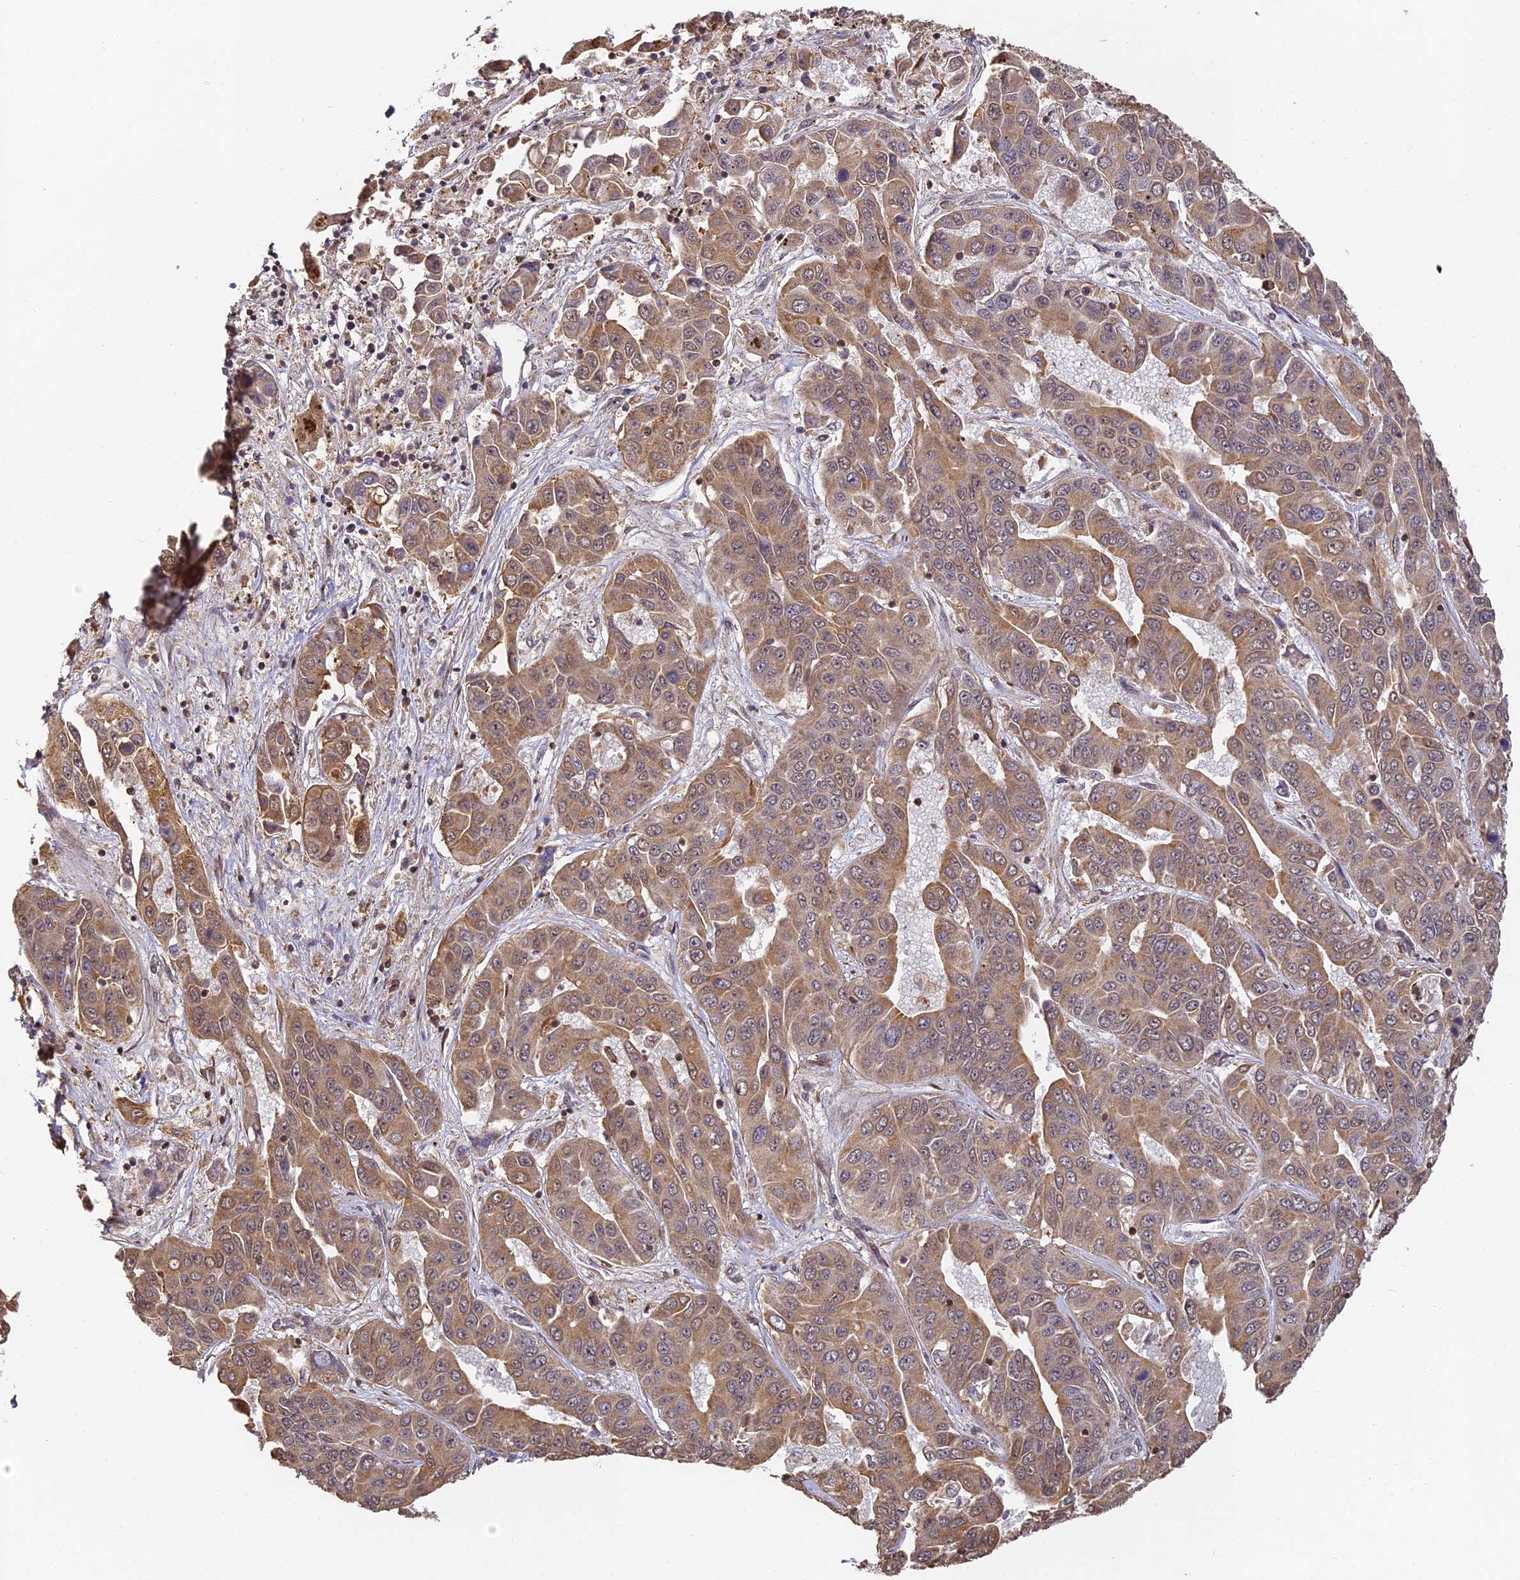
{"staining": {"intensity": "moderate", "quantity": ">75%", "location": "cytoplasmic/membranous"}, "tissue": "liver cancer", "cell_type": "Tumor cells", "image_type": "cancer", "snomed": [{"axis": "morphology", "description": "Cholangiocarcinoma"}, {"axis": "topography", "description": "Liver"}], "caption": "IHC photomicrograph of neoplastic tissue: liver cancer (cholangiocarcinoma) stained using immunohistochemistry shows medium levels of moderate protein expression localized specifically in the cytoplasmic/membranous of tumor cells, appearing as a cytoplasmic/membranous brown color.", "gene": "ZNF443", "patient": {"sex": "female", "age": 52}}